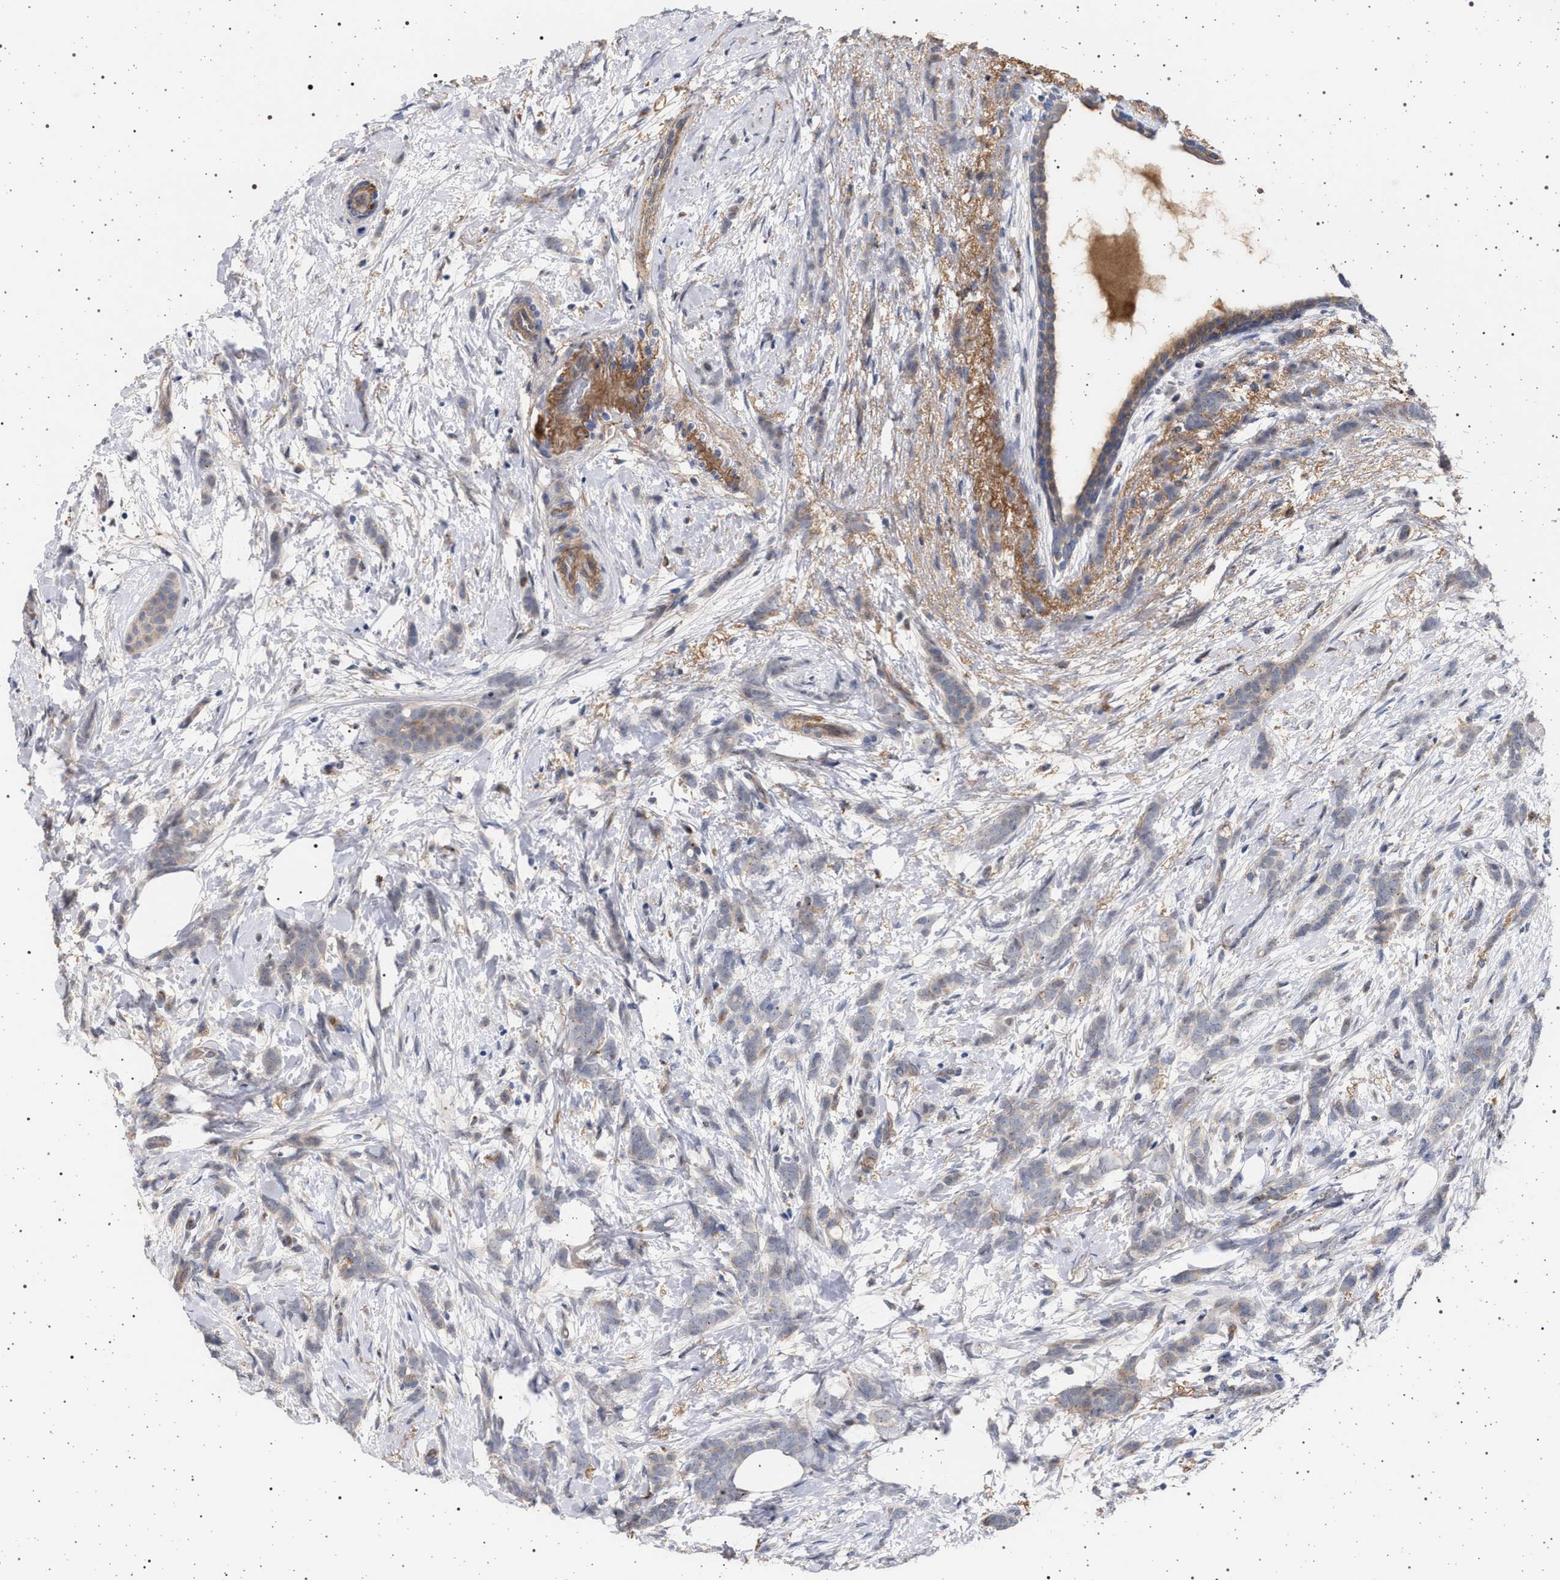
{"staining": {"intensity": "weak", "quantity": "<25%", "location": "cytoplasmic/membranous"}, "tissue": "breast cancer", "cell_type": "Tumor cells", "image_type": "cancer", "snomed": [{"axis": "morphology", "description": "Lobular carcinoma, in situ"}, {"axis": "morphology", "description": "Lobular carcinoma"}, {"axis": "topography", "description": "Breast"}], "caption": "Human breast lobular carcinoma in situ stained for a protein using immunohistochemistry exhibits no positivity in tumor cells.", "gene": "RBM48", "patient": {"sex": "female", "age": 41}}